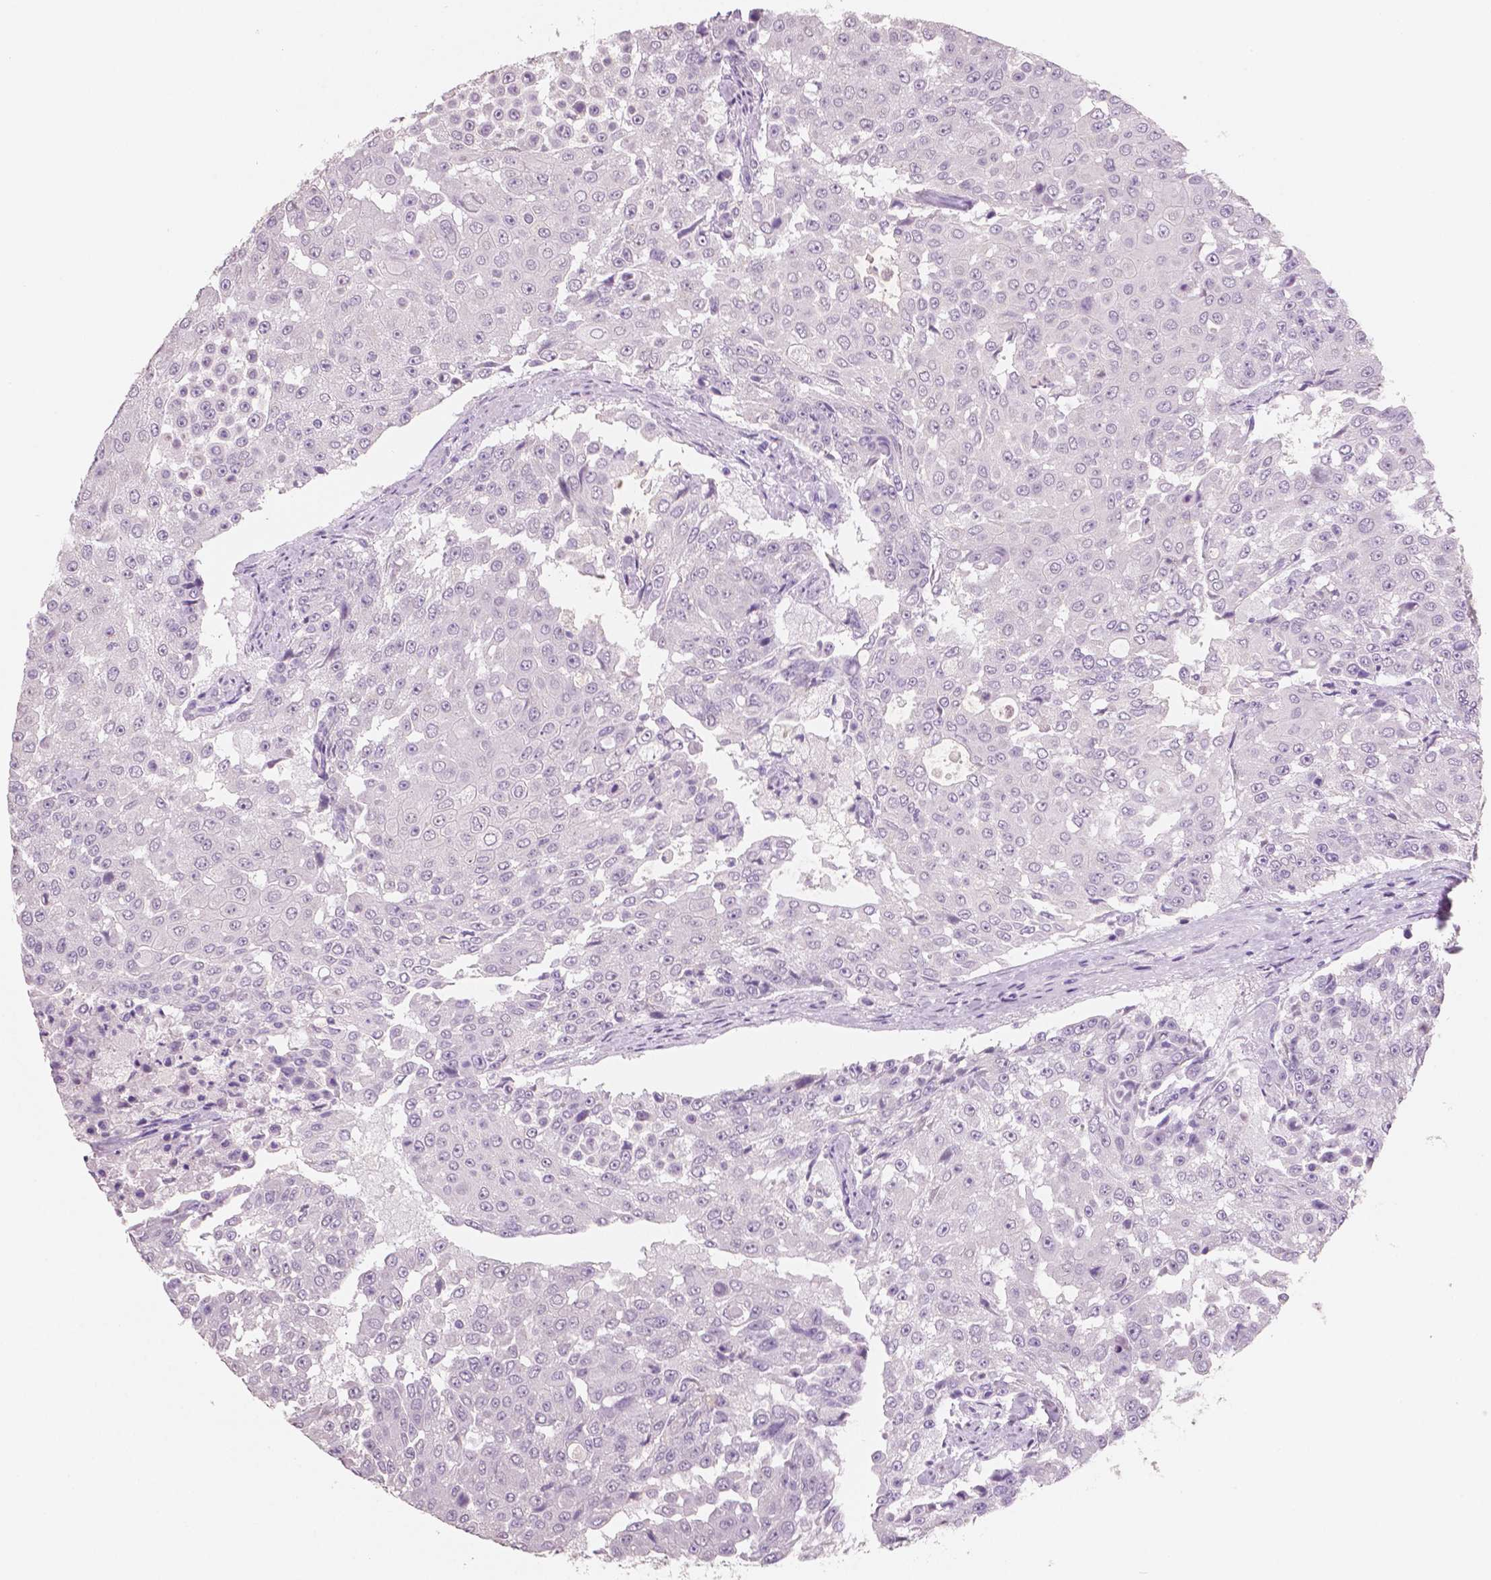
{"staining": {"intensity": "negative", "quantity": "none", "location": "none"}, "tissue": "urothelial cancer", "cell_type": "Tumor cells", "image_type": "cancer", "snomed": [{"axis": "morphology", "description": "Urothelial carcinoma, High grade"}, {"axis": "topography", "description": "Urinary bladder"}], "caption": "IHC of human urothelial carcinoma (high-grade) reveals no staining in tumor cells.", "gene": "NECAB2", "patient": {"sex": "female", "age": 63}}